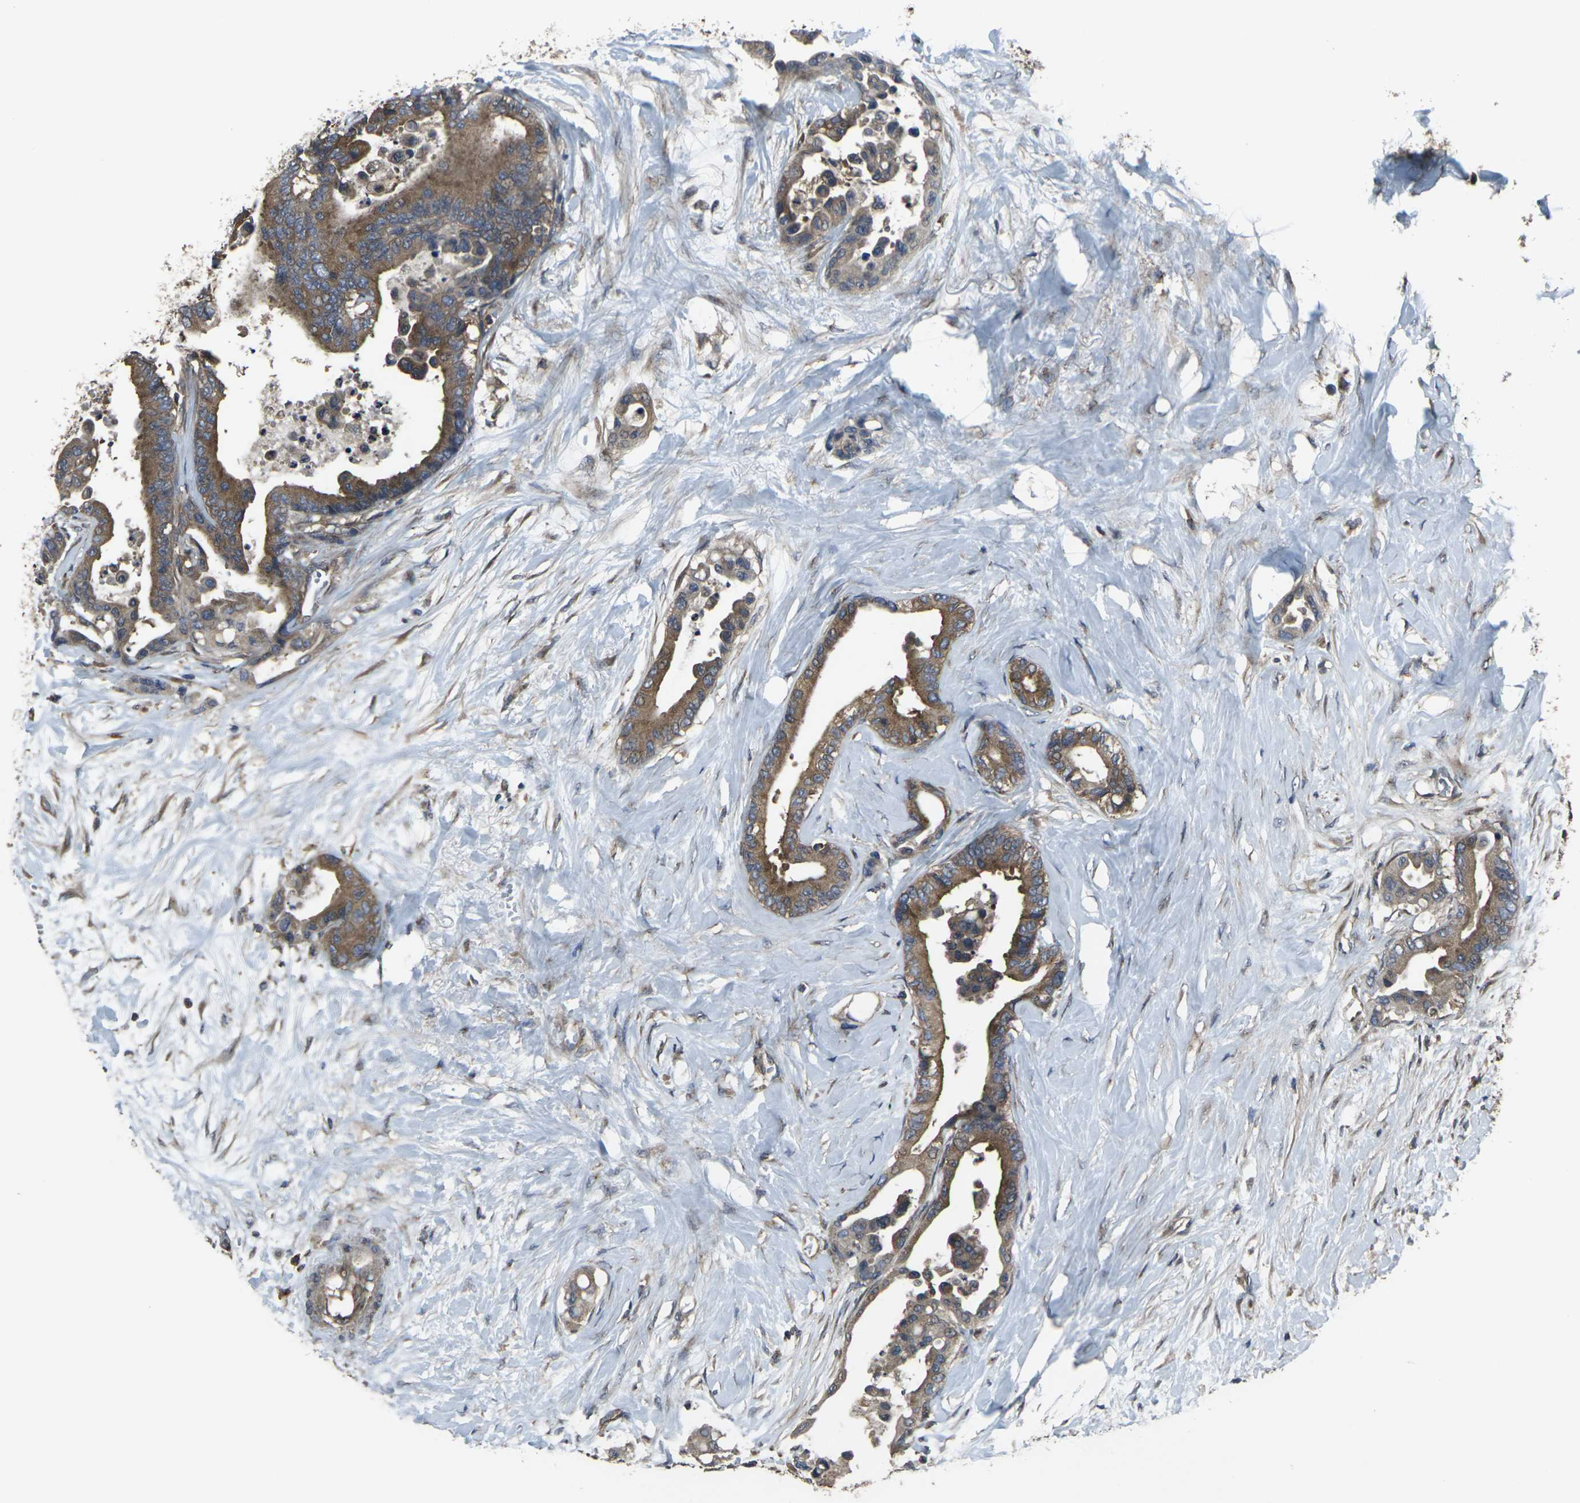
{"staining": {"intensity": "moderate", "quantity": ">75%", "location": "cytoplasmic/membranous"}, "tissue": "colorectal cancer", "cell_type": "Tumor cells", "image_type": "cancer", "snomed": [{"axis": "morphology", "description": "Normal tissue, NOS"}, {"axis": "morphology", "description": "Adenocarcinoma, NOS"}, {"axis": "topography", "description": "Colon"}], "caption": "Immunohistochemical staining of human colorectal cancer (adenocarcinoma) shows medium levels of moderate cytoplasmic/membranous protein staining in about >75% of tumor cells.", "gene": "PRKACB", "patient": {"sex": "male", "age": 82}}